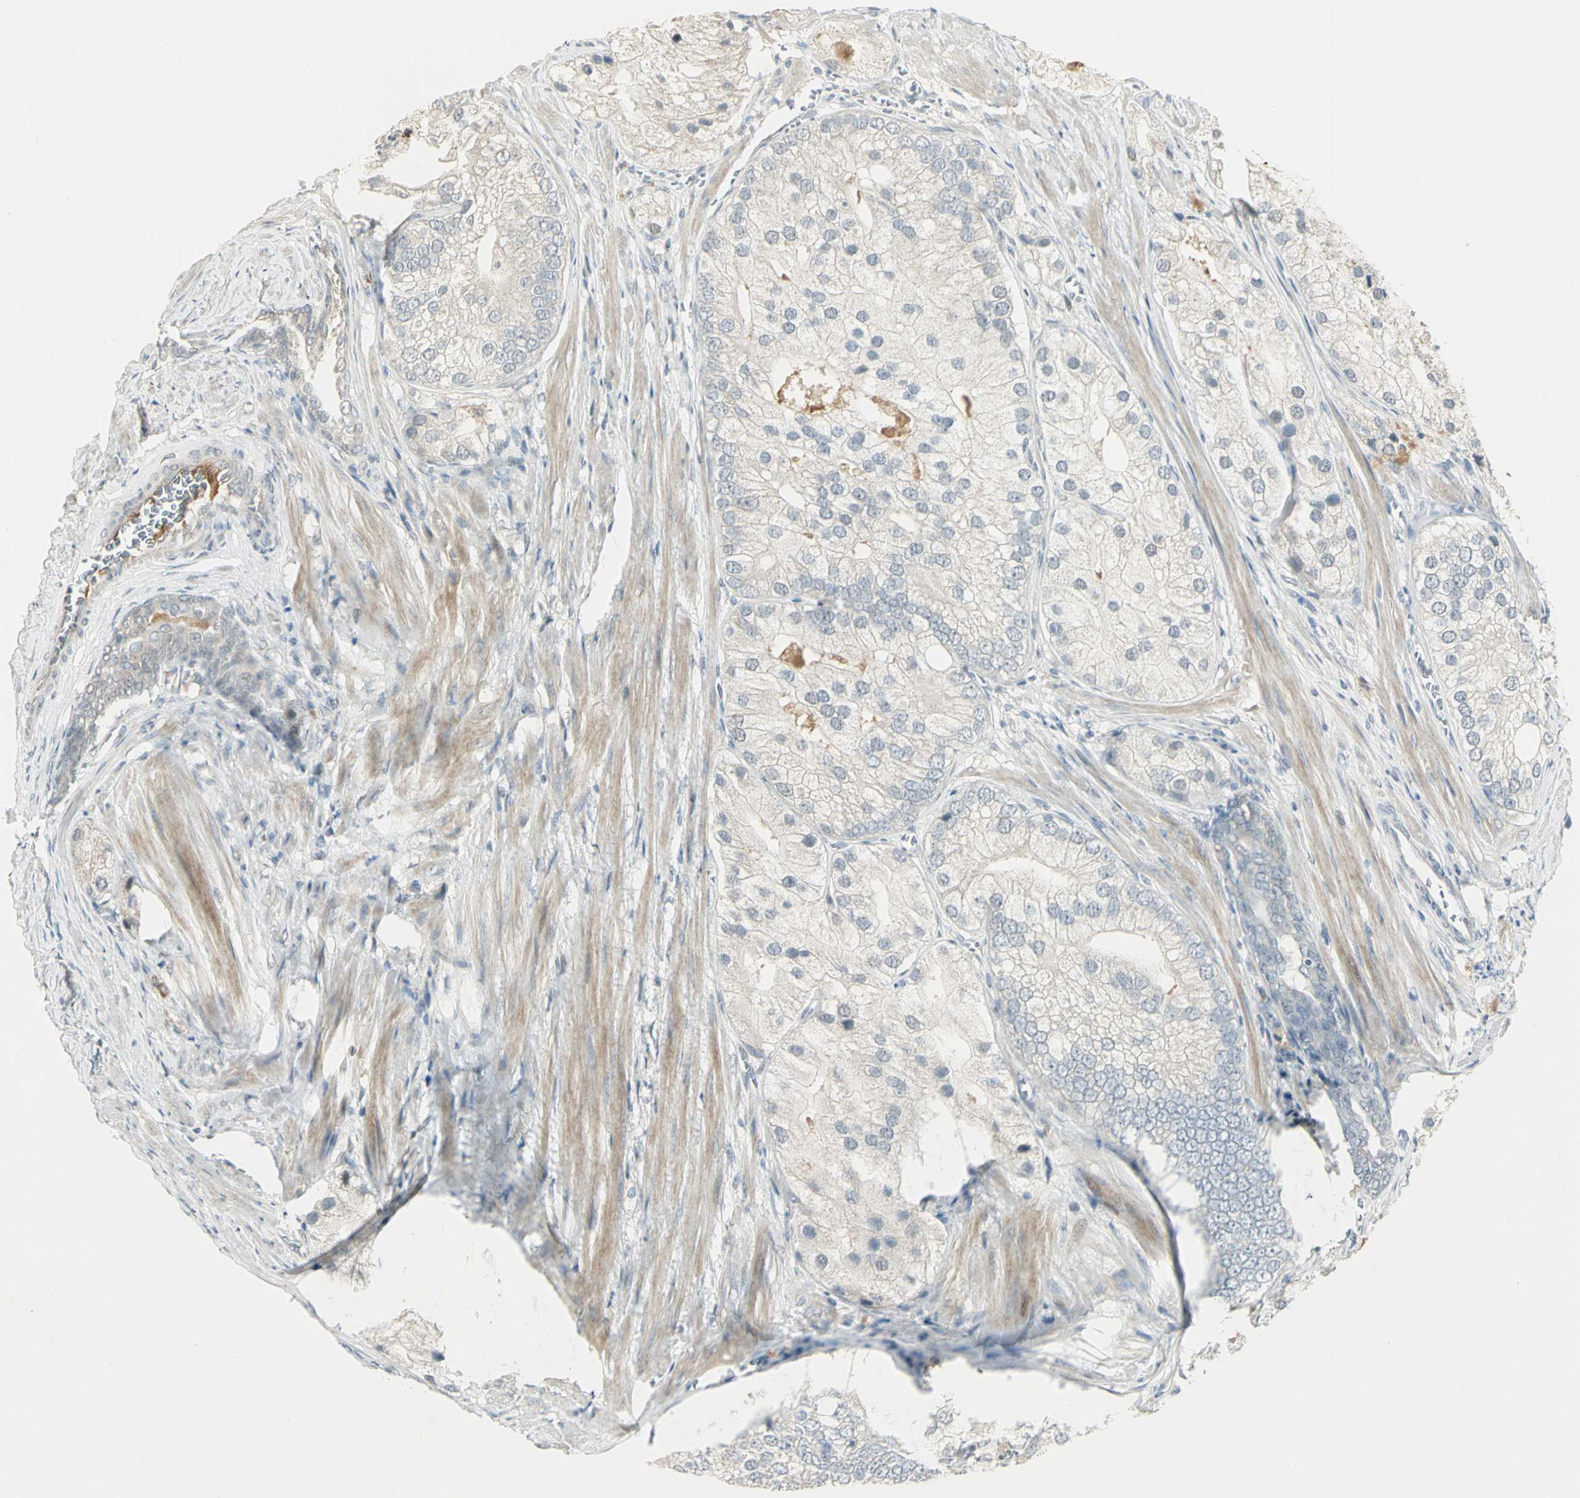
{"staining": {"intensity": "negative", "quantity": "none", "location": "none"}, "tissue": "prostate cancer", "cell_type": "Tumor cells", "image_type": "cancer", "snomed": [{"axis": "morphology", "description": "Adenocarcinoma, Low grade"}, {"axis": "topography", "description": "Prostate"}], "caption": "DAB (3,3'-diaminobenzidine) immunohistochemical staining of human prostate cancer (adenocarcinoma (low-grade)) demonstrates no significant positivity in tumor cells.", "gene": "PROC", "patient": {"sex": "male", "age": 69}}